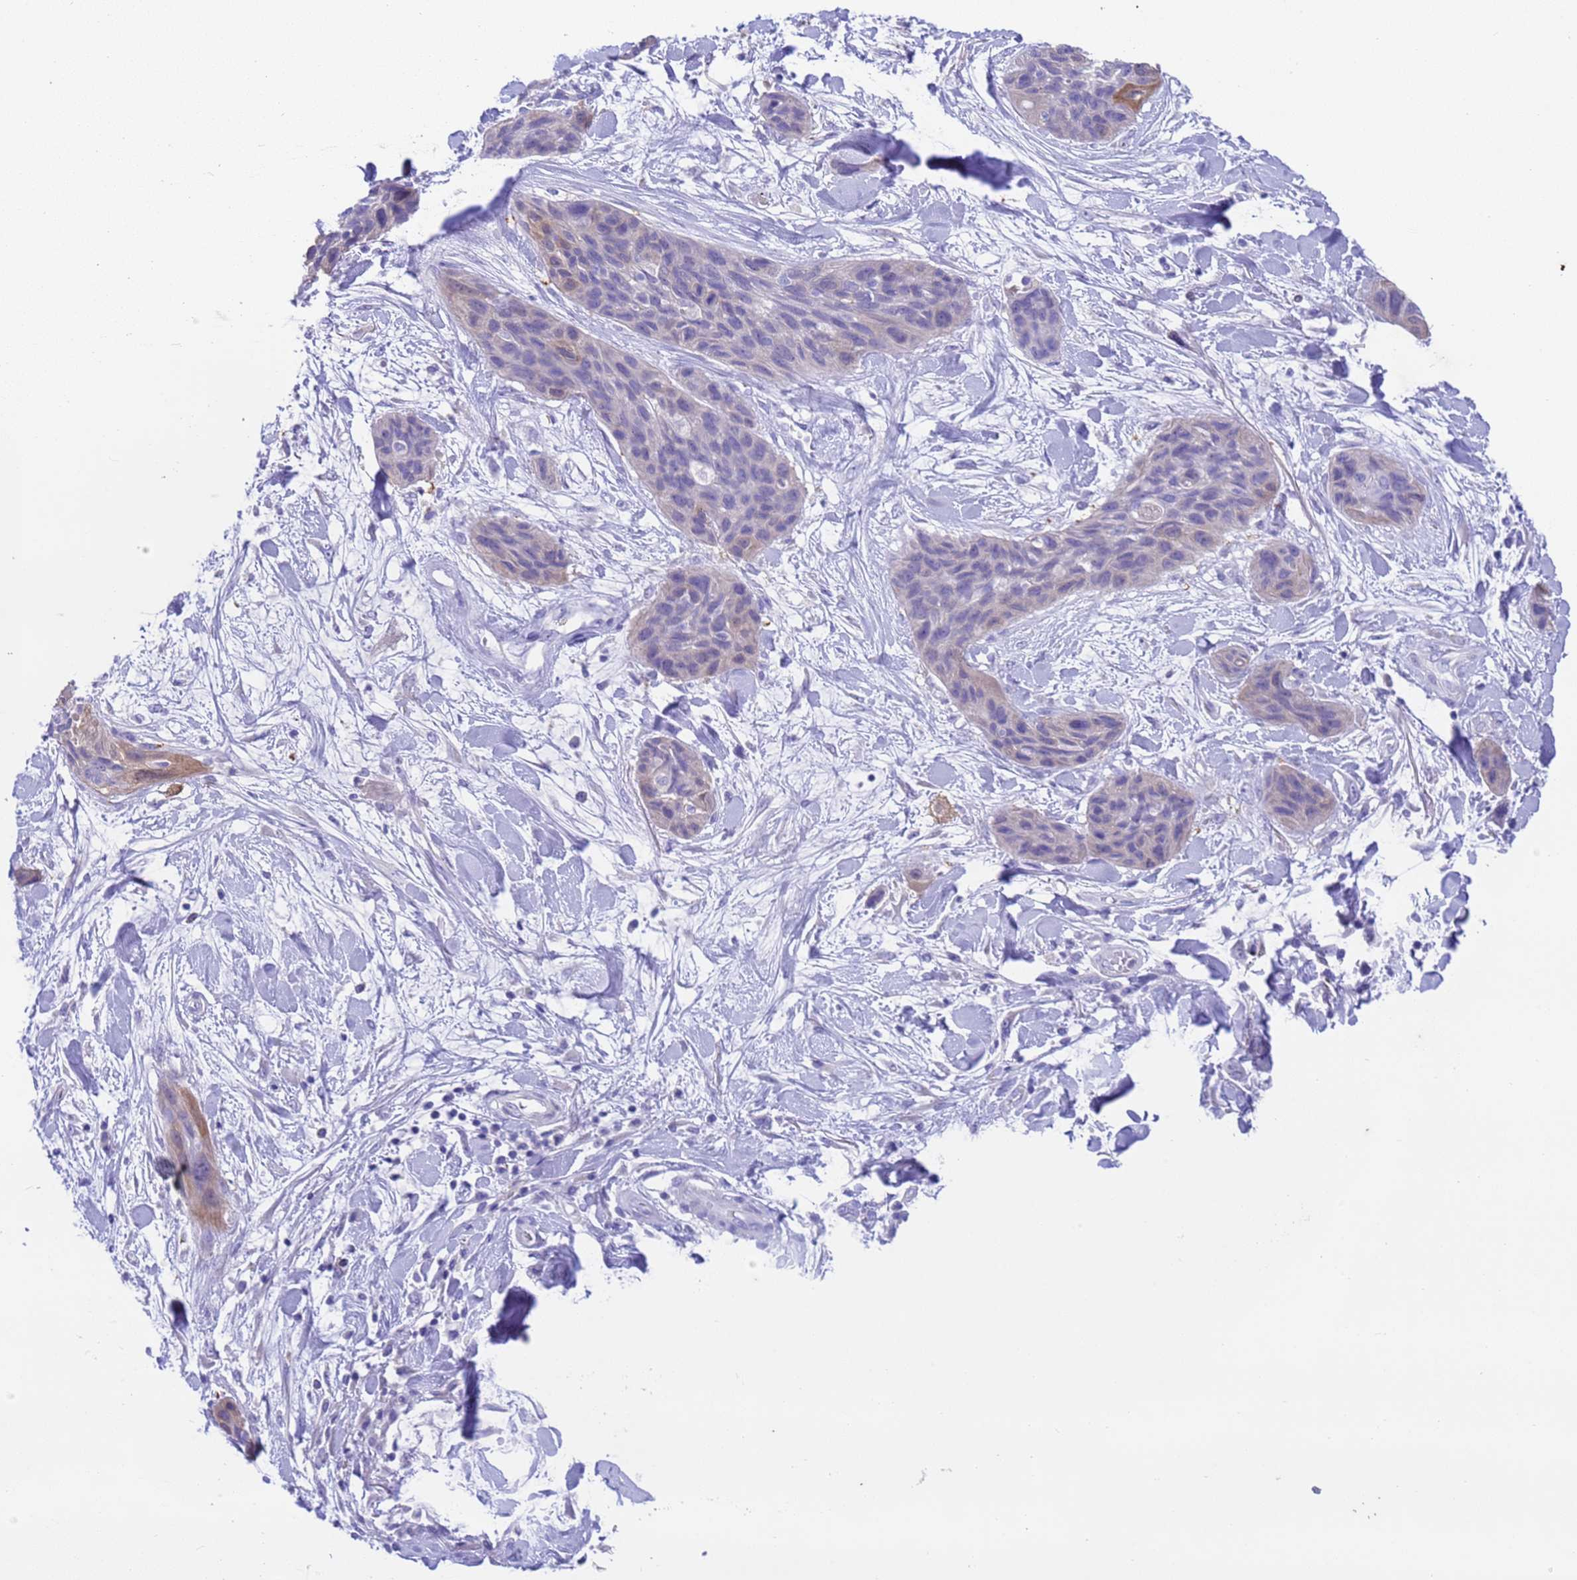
{"staining": {"intensity": "weak", "quantity": "<25%", "location": "cytoplasmic/membranous"}, "tissue": "lung cancer", "cell_type": "Tumor cells", "image_type": "cancer", "snomed": [{"axis": "morphology", "description": "Squamous cell carcinoma, NOS"}, {"axis": "topography", "description": "Lung"}], "caption": "This is an IHC histopathology image of human lung squamous cell carcinoma. There is no expression in tumor cells.", "gene": "USP38", "patient": {"sex": "female", "age": 70}}